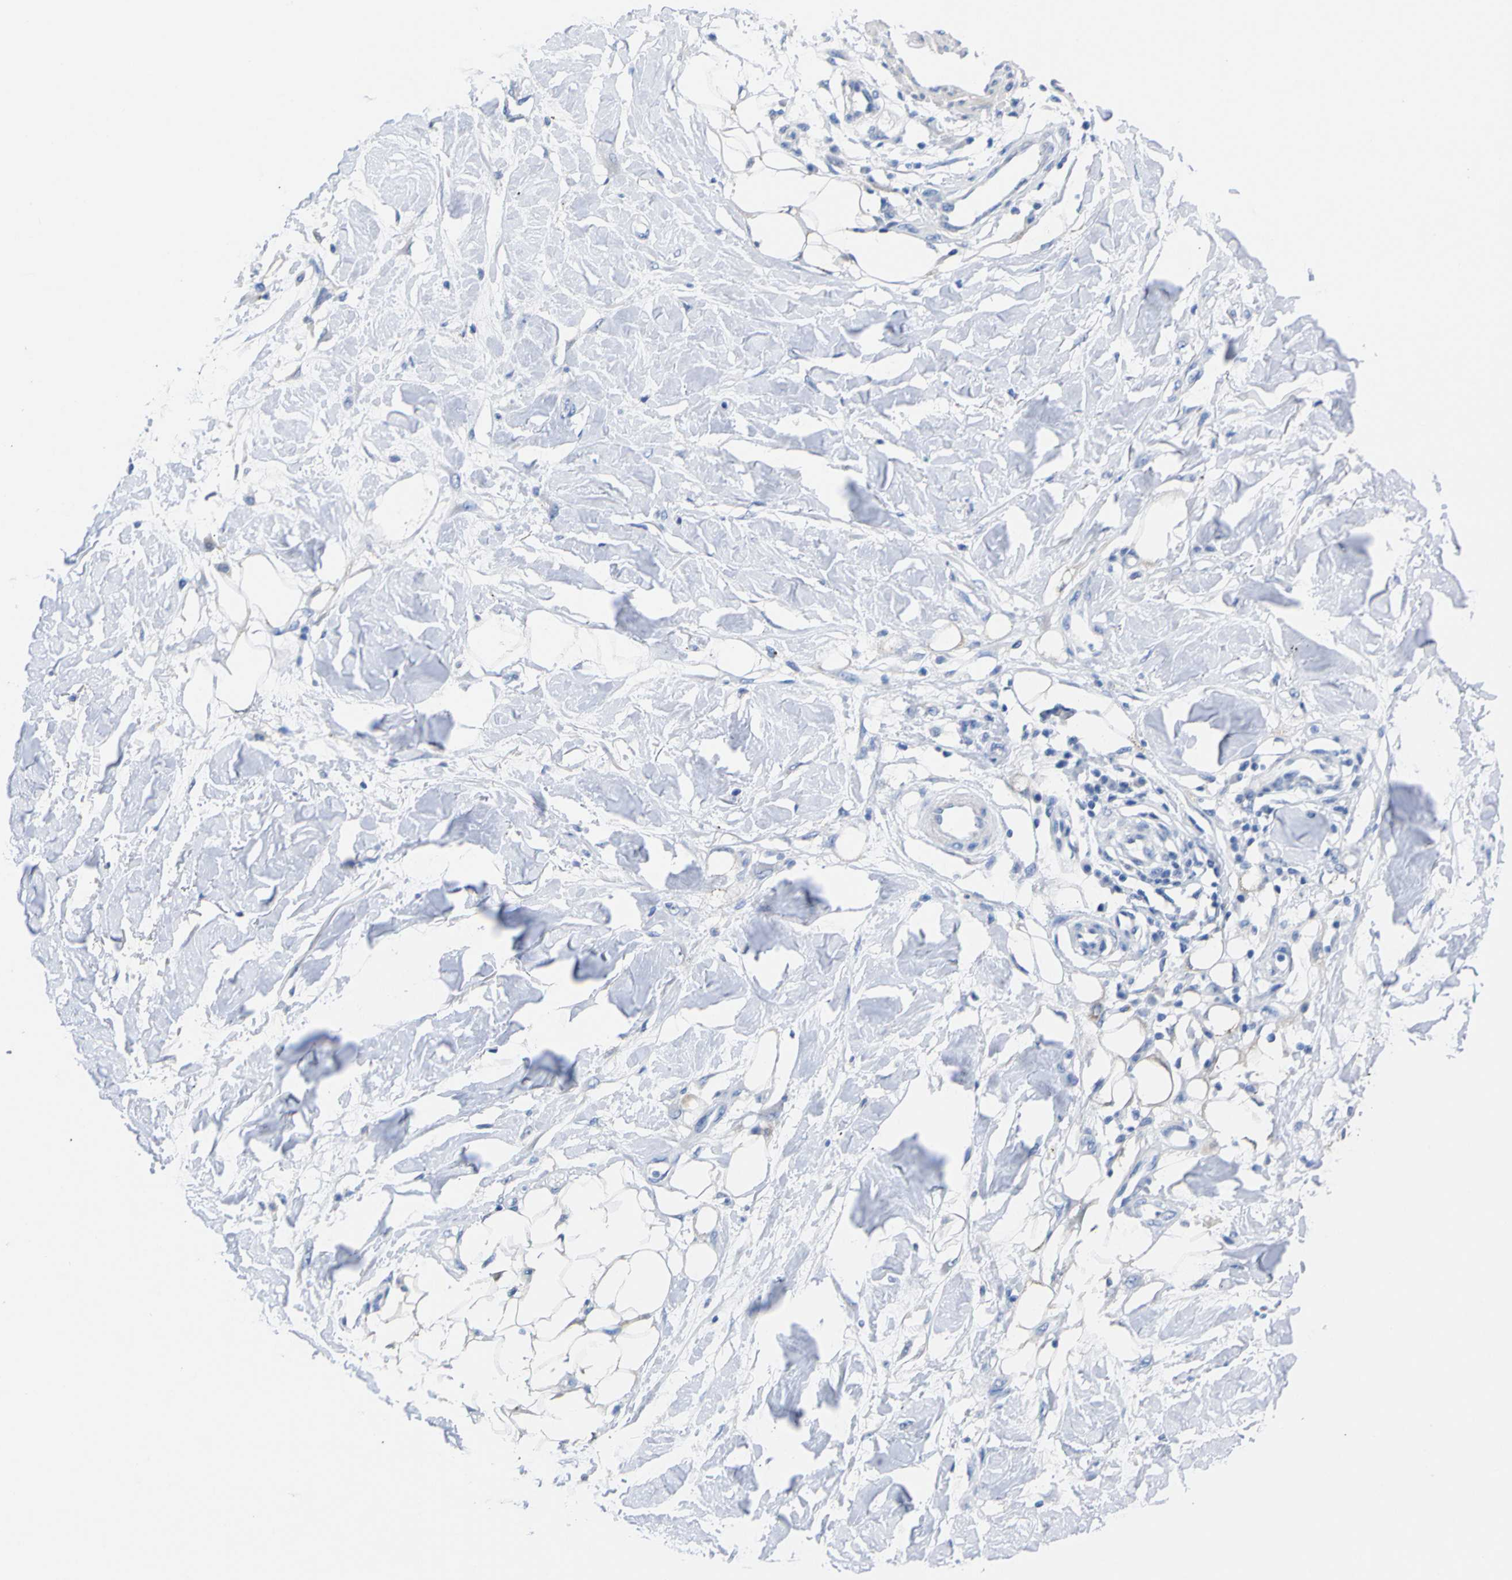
{"staining": {"intensity": "weak", "quantity": "<25%", "location": "cytoplasmic/membranous"}, "tissue": "adipose tissue", "cell_type": "Adipocytes", "image_type": "normal", "snomed": [{"axis": "morphology", "description": "Normal tissue, NOS"}, {"axis": "morphology", "description": "Squamous cell carcinoma, NOS"}, {"axis": "topography", "description": "Skin"}, {"axis": "topography", "description": "Peripheral nerve tissue"}], "caption": "Immunohistochemical staining of benign adipose tissue displays no significant positivity in adipocytes. (Brightfield microscopy of DAB immunohistochemistry (IHC) at high magnification).", "gene": "PEBP1", "patient": {"sex": "male", "age": 83}}